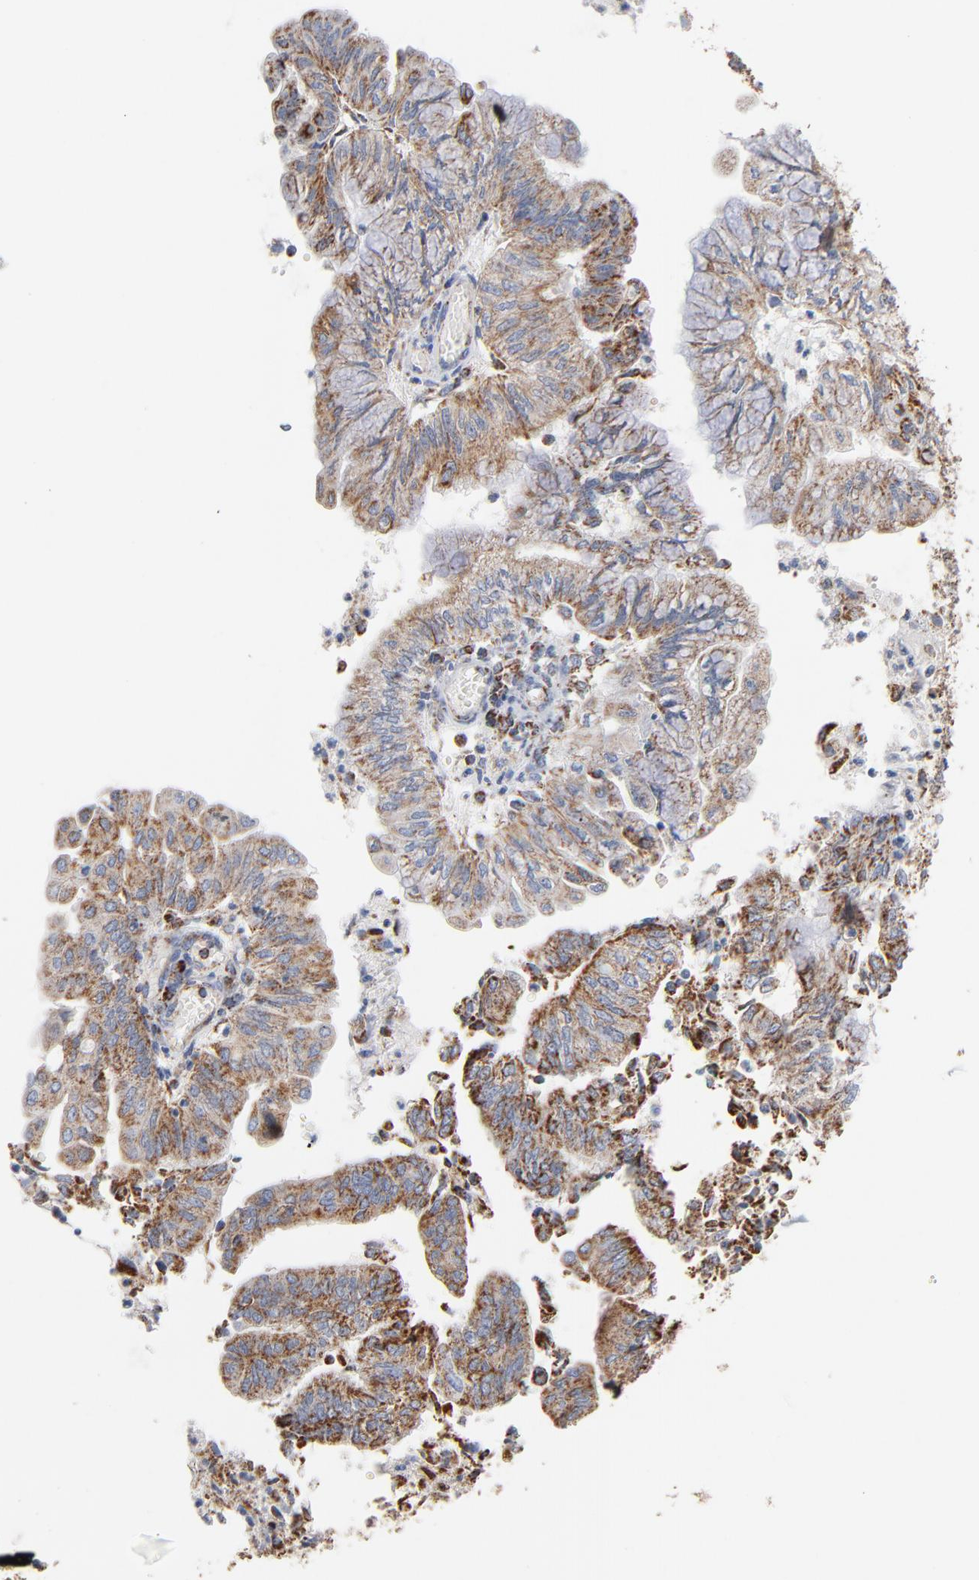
{"staining": {"intensity": "moderate", "quantity": ">75%", "location": "cytoplasmic/membranous"}, "tissue": "endometrial cancer", "cell_type": "Tumor cells", "image_type": "cancer", "snomed": [{"axis": "morphology", "description": "Adenocarcinoma, NOS"}, {"axis": "topography", "description": "Endometrium"}], "caption": "Immunohistochemical staining of adenocarcinoma (endometrial) displays medium levels of moderate cytoplasmic/membranous protein expression in about >75% of tumor cells.", "gene": "UQCRC1", "patient": {"sex": "female", "age": 59}}